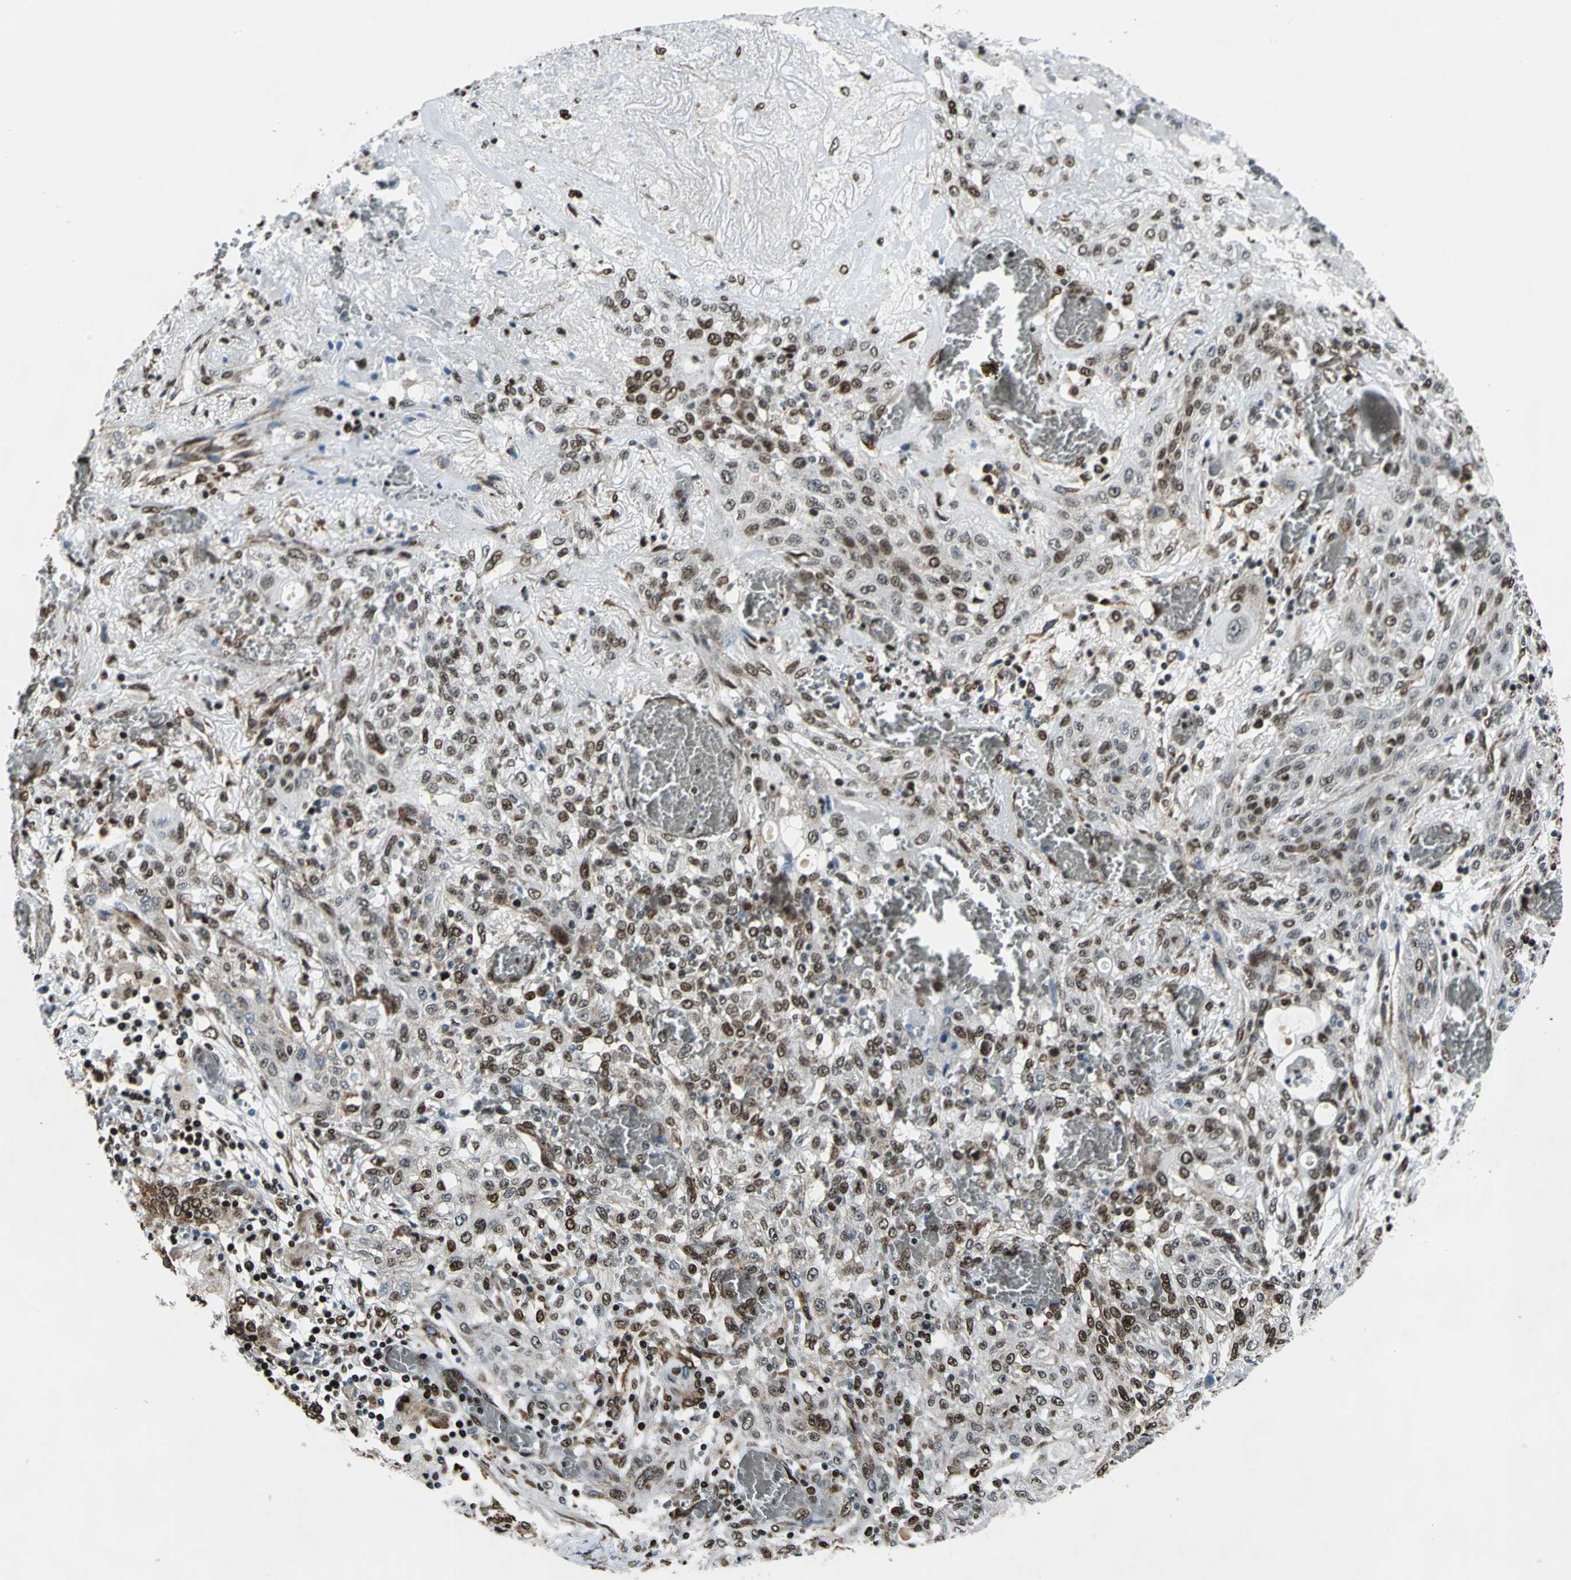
{"staining": {"intensity": "moderate", "quantity": ">75%", "location": "nuclear"}, "tissue": "lung cancer", "cell_type": "Tumor cells", "image_type": "cancer", "snomed": [{"axis": "morphology", "description": "Squamous cell carcinoma, NOS"}, {"axis": "topography", "description": "Lung"}], "caption": "Immunohistochemical staining of lung cancer shows medium levels of moderate nuclear positivity in approximately >75% of tumor cells. (IHC, brightfield microscopy, high magnification).", "gene": "APEX1", "patient": {"sex": "female", "age": 47}}